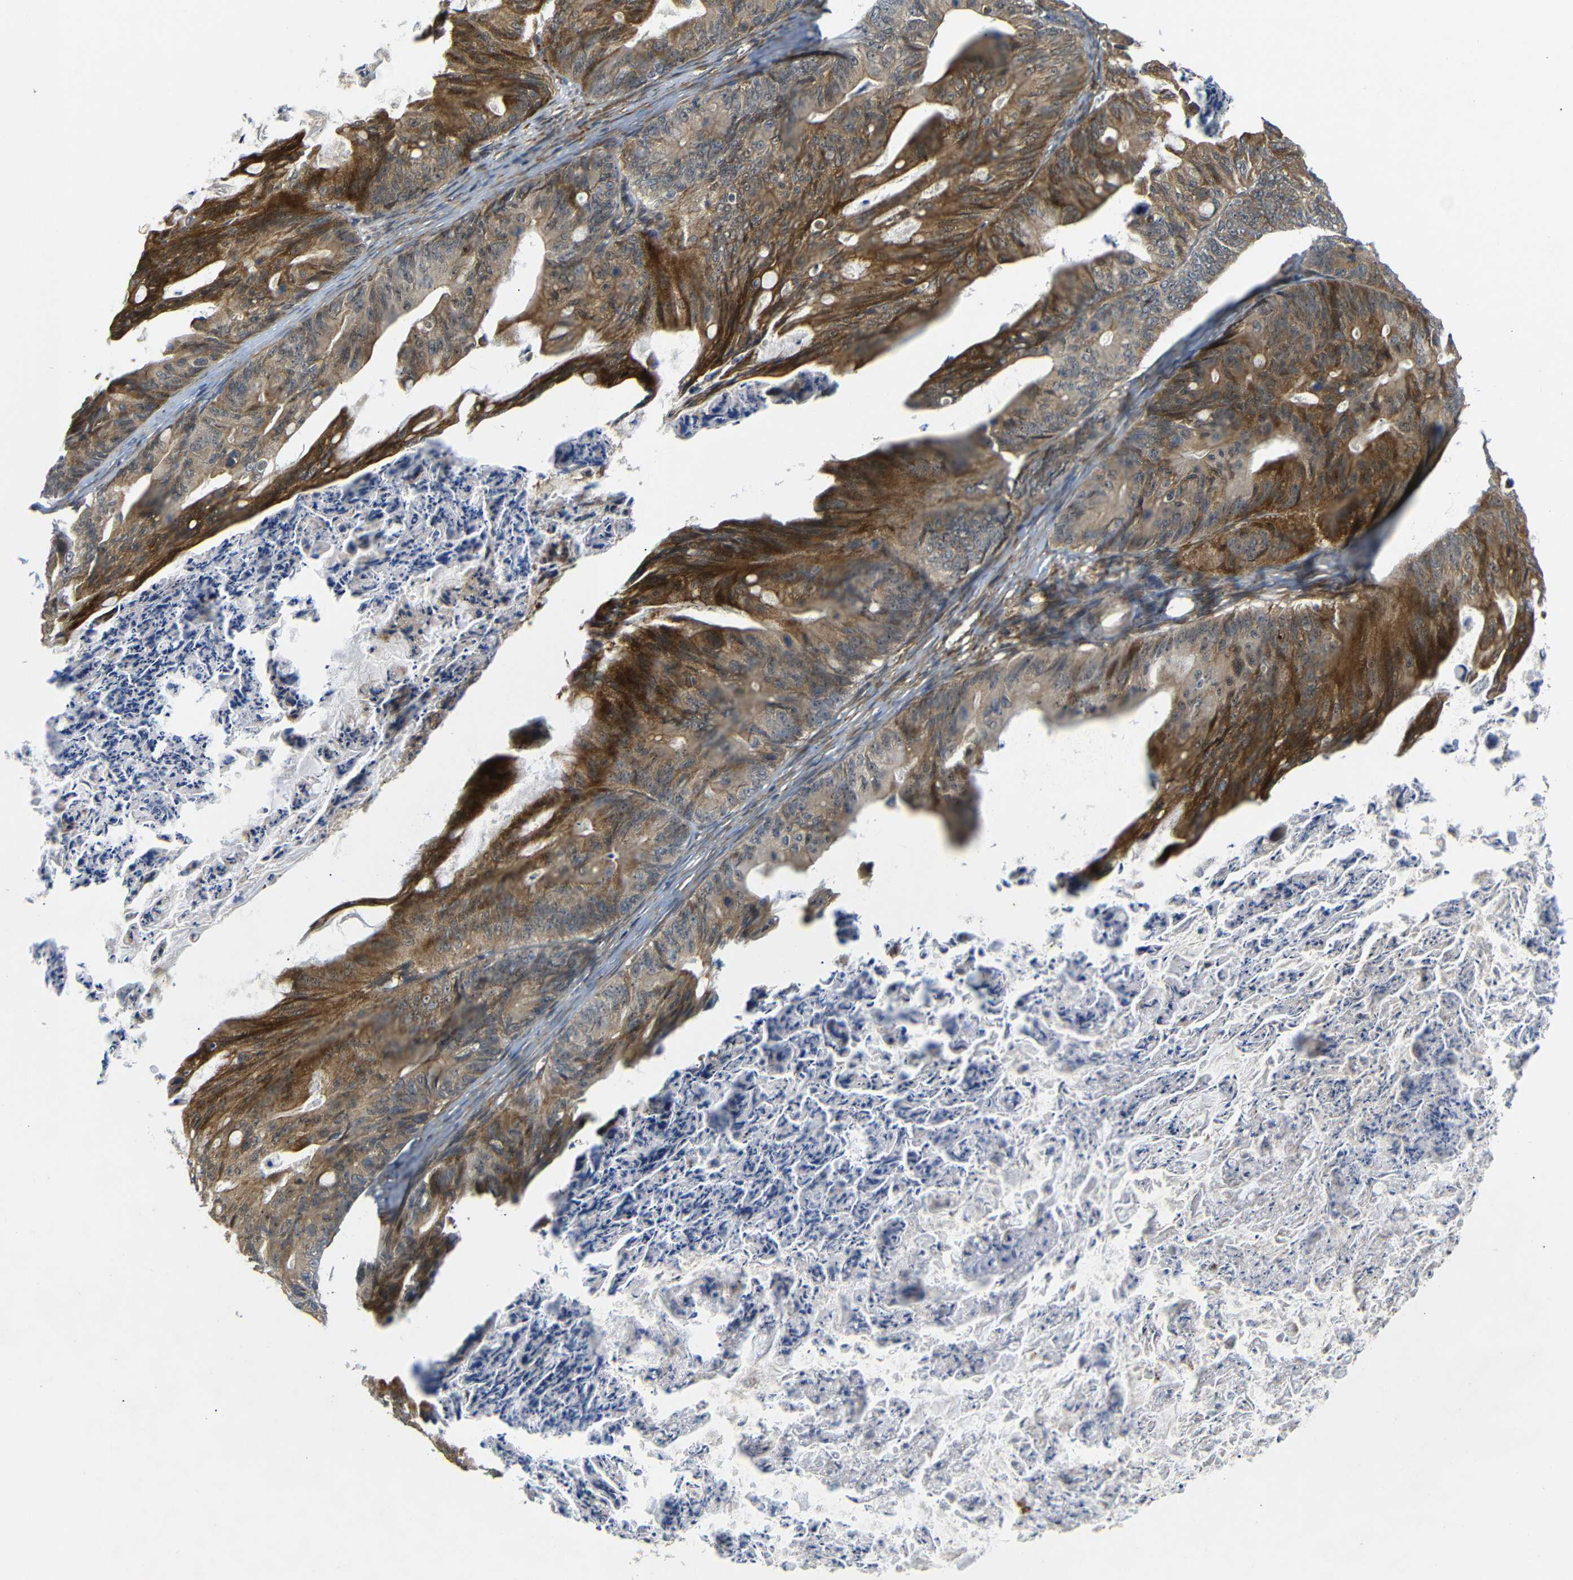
{"staining": {"intensity": "moderate", "quantity": ">75%", "location": "cytoplasmic/membranous"}, "tissue": "ovarian cancer", "cell_type": "Tumor cells", "image_type": "cancer", "snomed": [{"axis": "morphology", "description": "Cystadenocarcinoma, mucinous, NOS"}, {"axis": "topography", "description": "Ovary"}], "caption": "A brown stain highlights moderate cytoplasmic/membranous expression of a protein in ovarian cancer tumor cells.", "gene": "P3H2", "patient": {"sex": "female", "age": 37}}